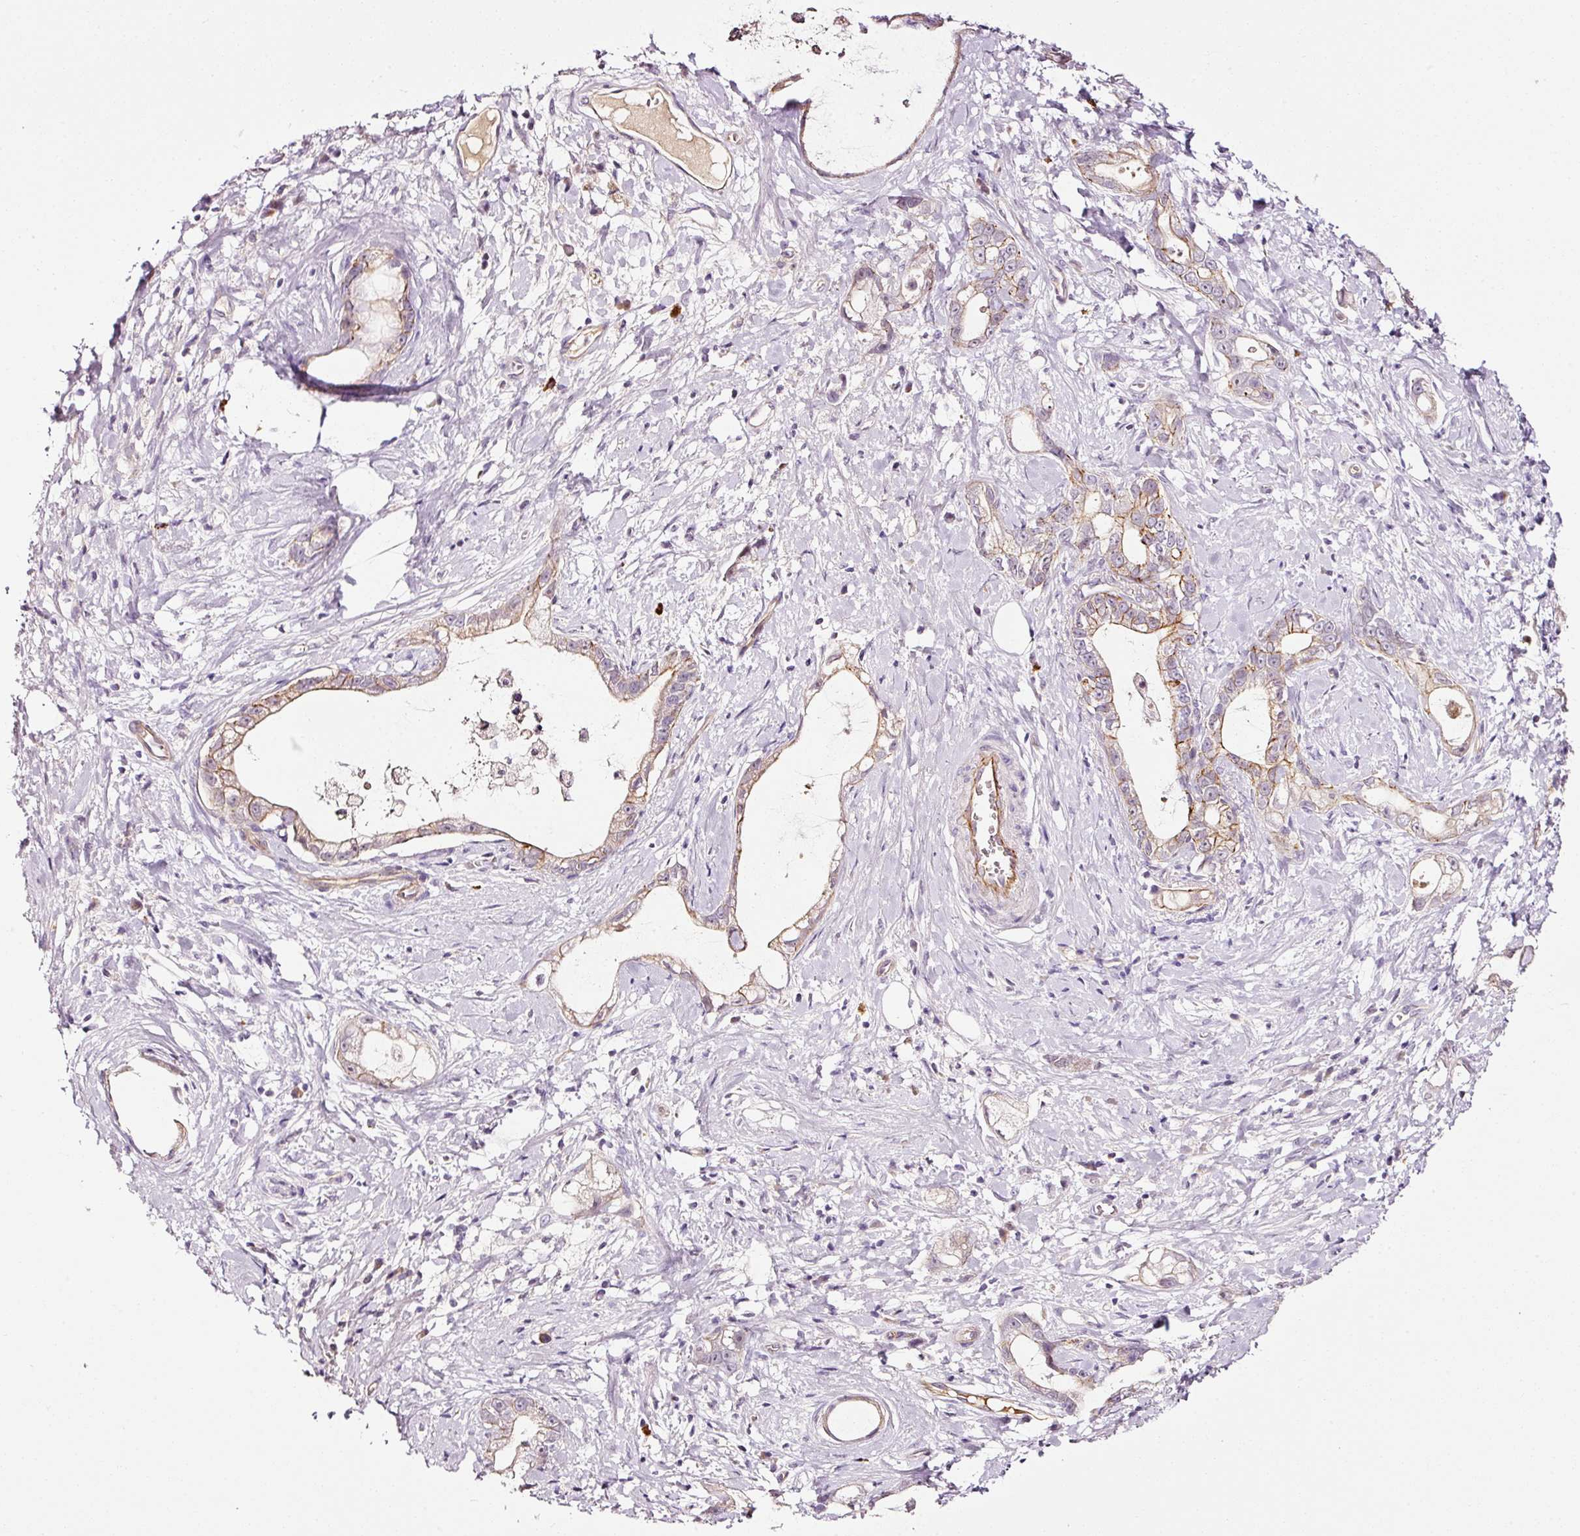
{"staining": {"intensity": "weak", "quantity": ">75%", "location": "cytoplasmic/membranous"}, "tissue": "stomach cancer", "cell_type": "Tumor cells", "image_type": "cancer", "snomed": [{"axis": "morphology", "description": "Adenocarcinoma, NOS"}, {"axis": "topography", "description": "Stomach"}], "caption": "Stomach cancer was stained to show a protein in brown. There is low levels of weak cytoplasmic/membranous positivity in about >75% of tumor cells.", "gene": "ABCB4", "patient": {"sex": "male", "age": 55}}